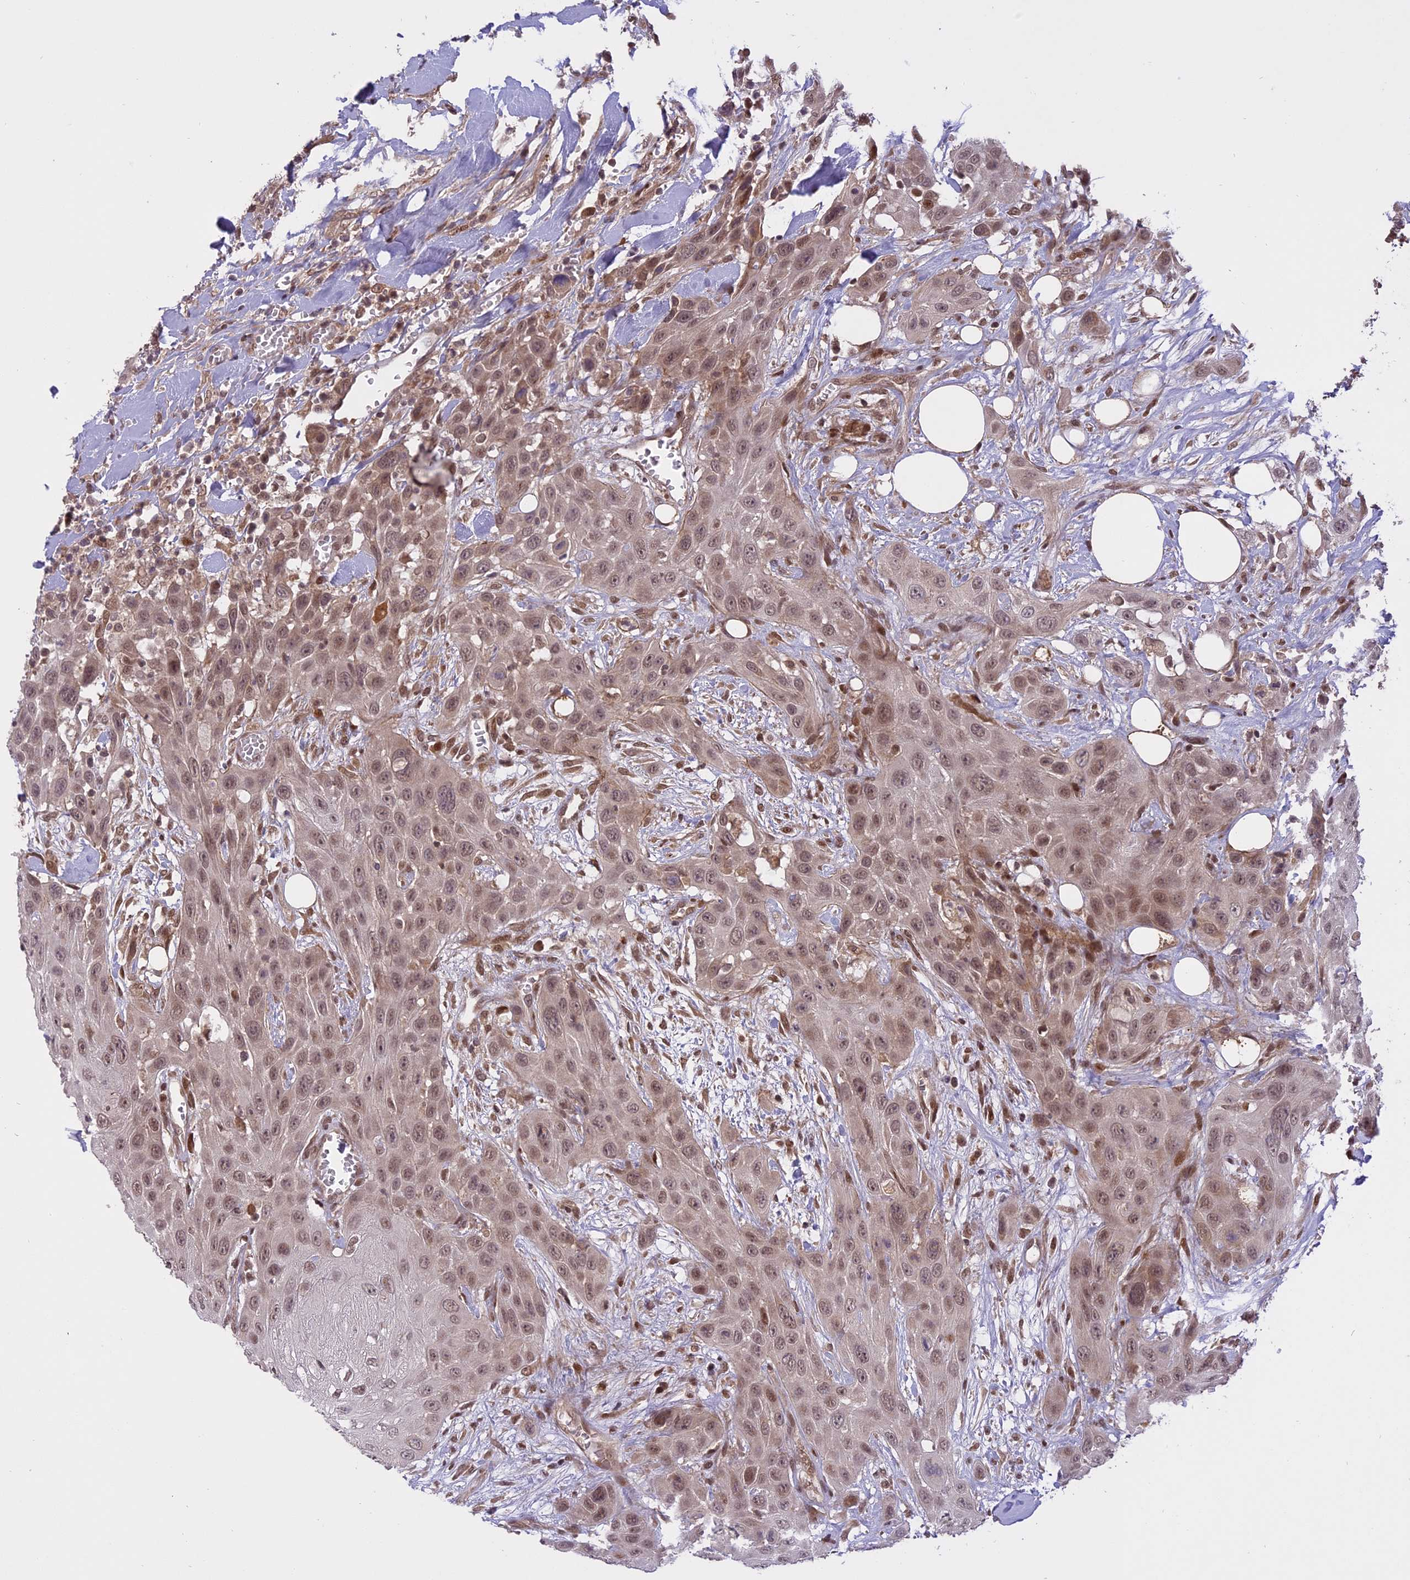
{"staining": {"intensity": "weak", "quantity": ">75%", "location": "cytoplasmic/membranous,nuclear"}, "tissue": "head and neck cancer", "cell_type": "Tumor cells", "image_type": "cancer", "snomed": [{"axis": "morphology", "description": "Squamous cell carcinoma, NOS"}, {"axis": "topography", "description": "Head-Neck"}], "caption": "Brown immunohistochemical staining in head and neck cancer displays weak cytoplasmic/membranous and nuclear expression in approximately >75% of tumor cells. (DAB (3,3'-diaminobenzidine) IHC with brightfield microscopy, high magnification).", "gene": "PRELID2", "patient": {"sex": "male", "age": 81}}